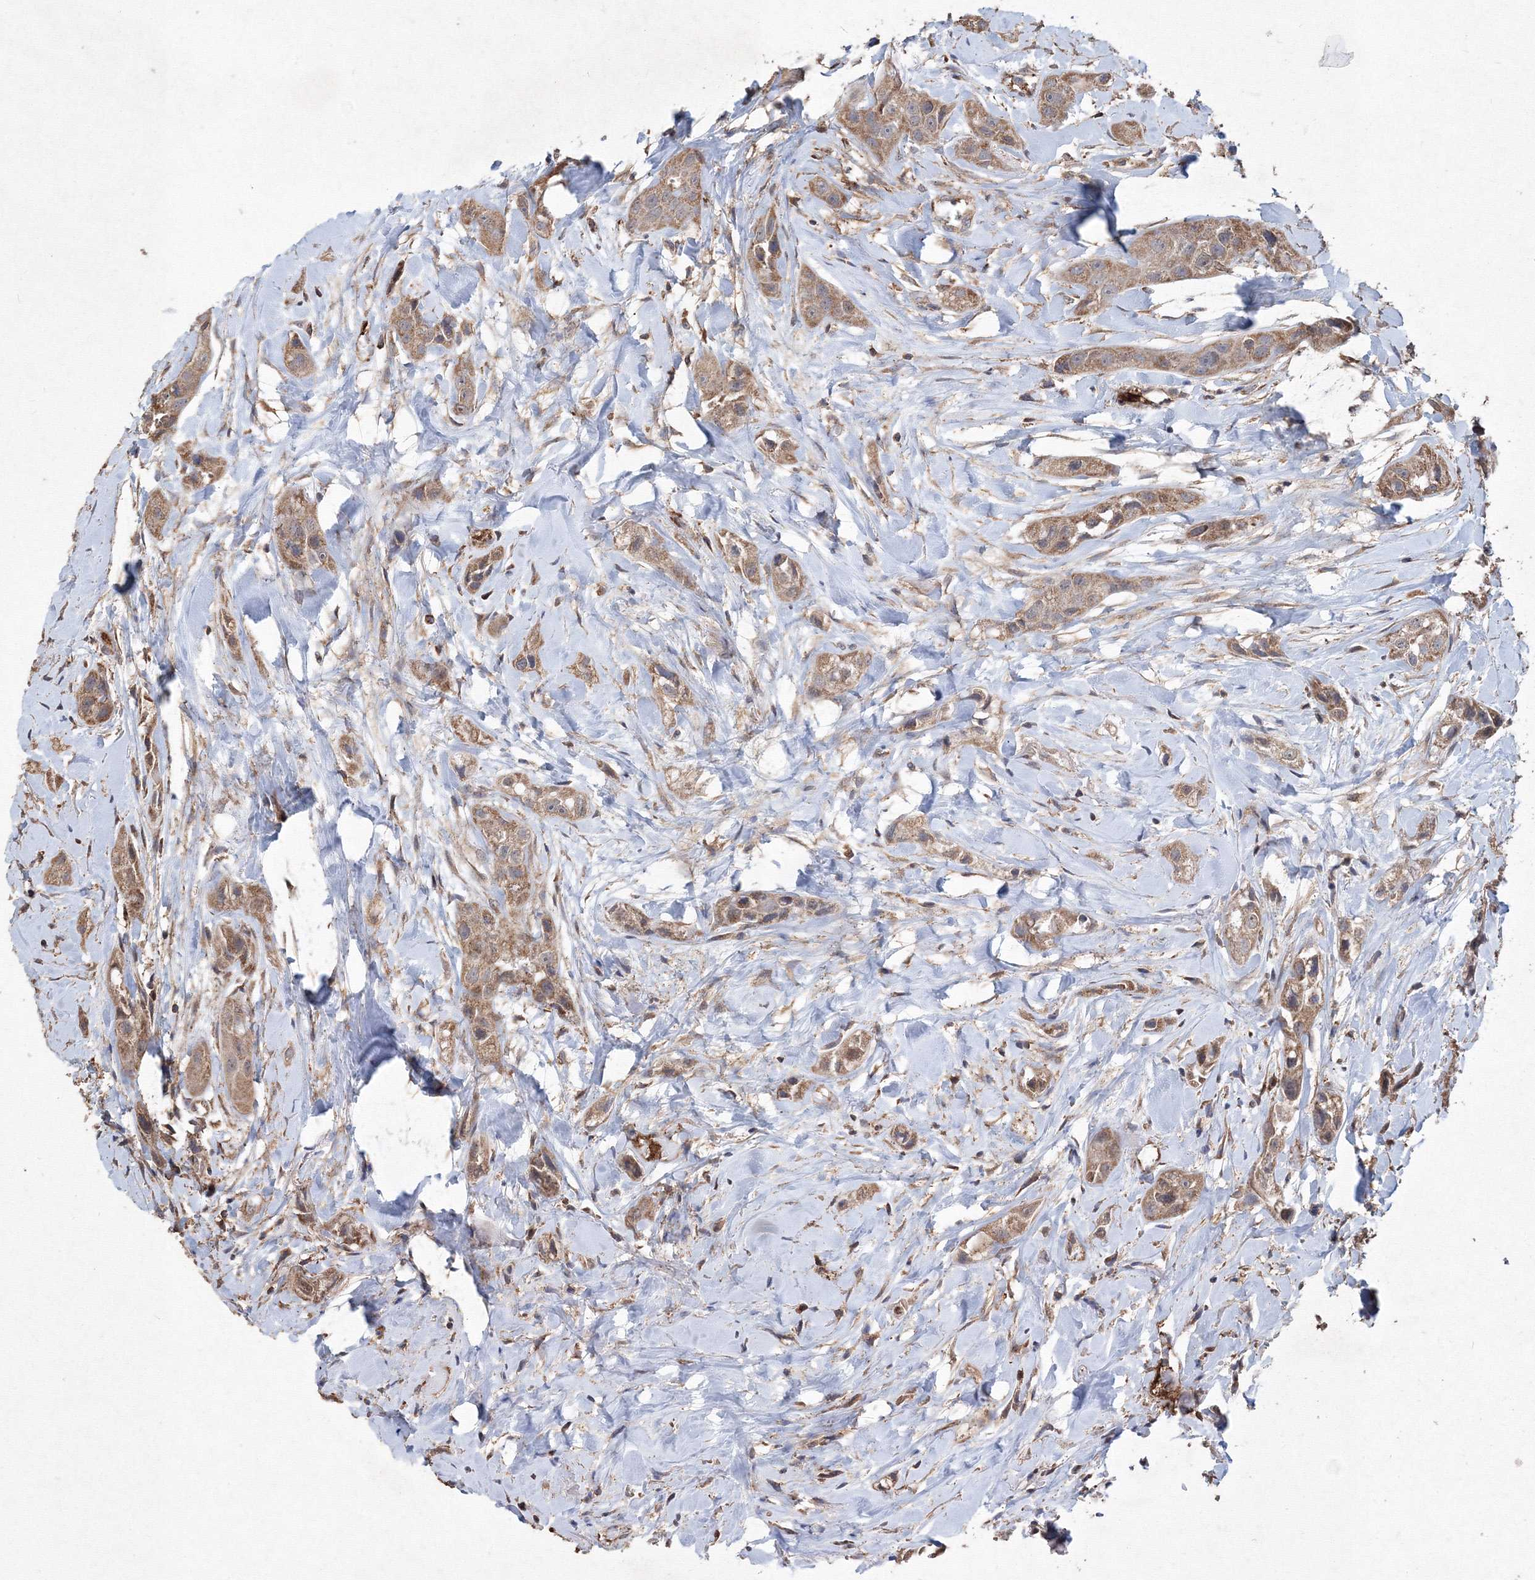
{"staining": {"intensity": "moderate", "quantity": "25%-75%", "location": "cytoplasmic/membranous"}, "tissue": "head and neck cancer", "cell_type": "Tumor cells", "image_type": "cancer", "snomed": [{"axis": "morphology", "description": "Normal tissue, NOS"}, {"axis": "morphology", "description": "Squamous cell carcinoma, NOS"}, {"axis": "topography", "description": "Skeletal muscle"}, {"axis": "topography", "description": "Head-Neck"}], "caption": "This is a photomicrograph of immunohistochemistry staining of head and neck cancer, which shows moderate expression in the cytoplasmic/membranous of tumor cells.", "gene": "TMEM139", "patient": {"sex": "male", "age": 51}}